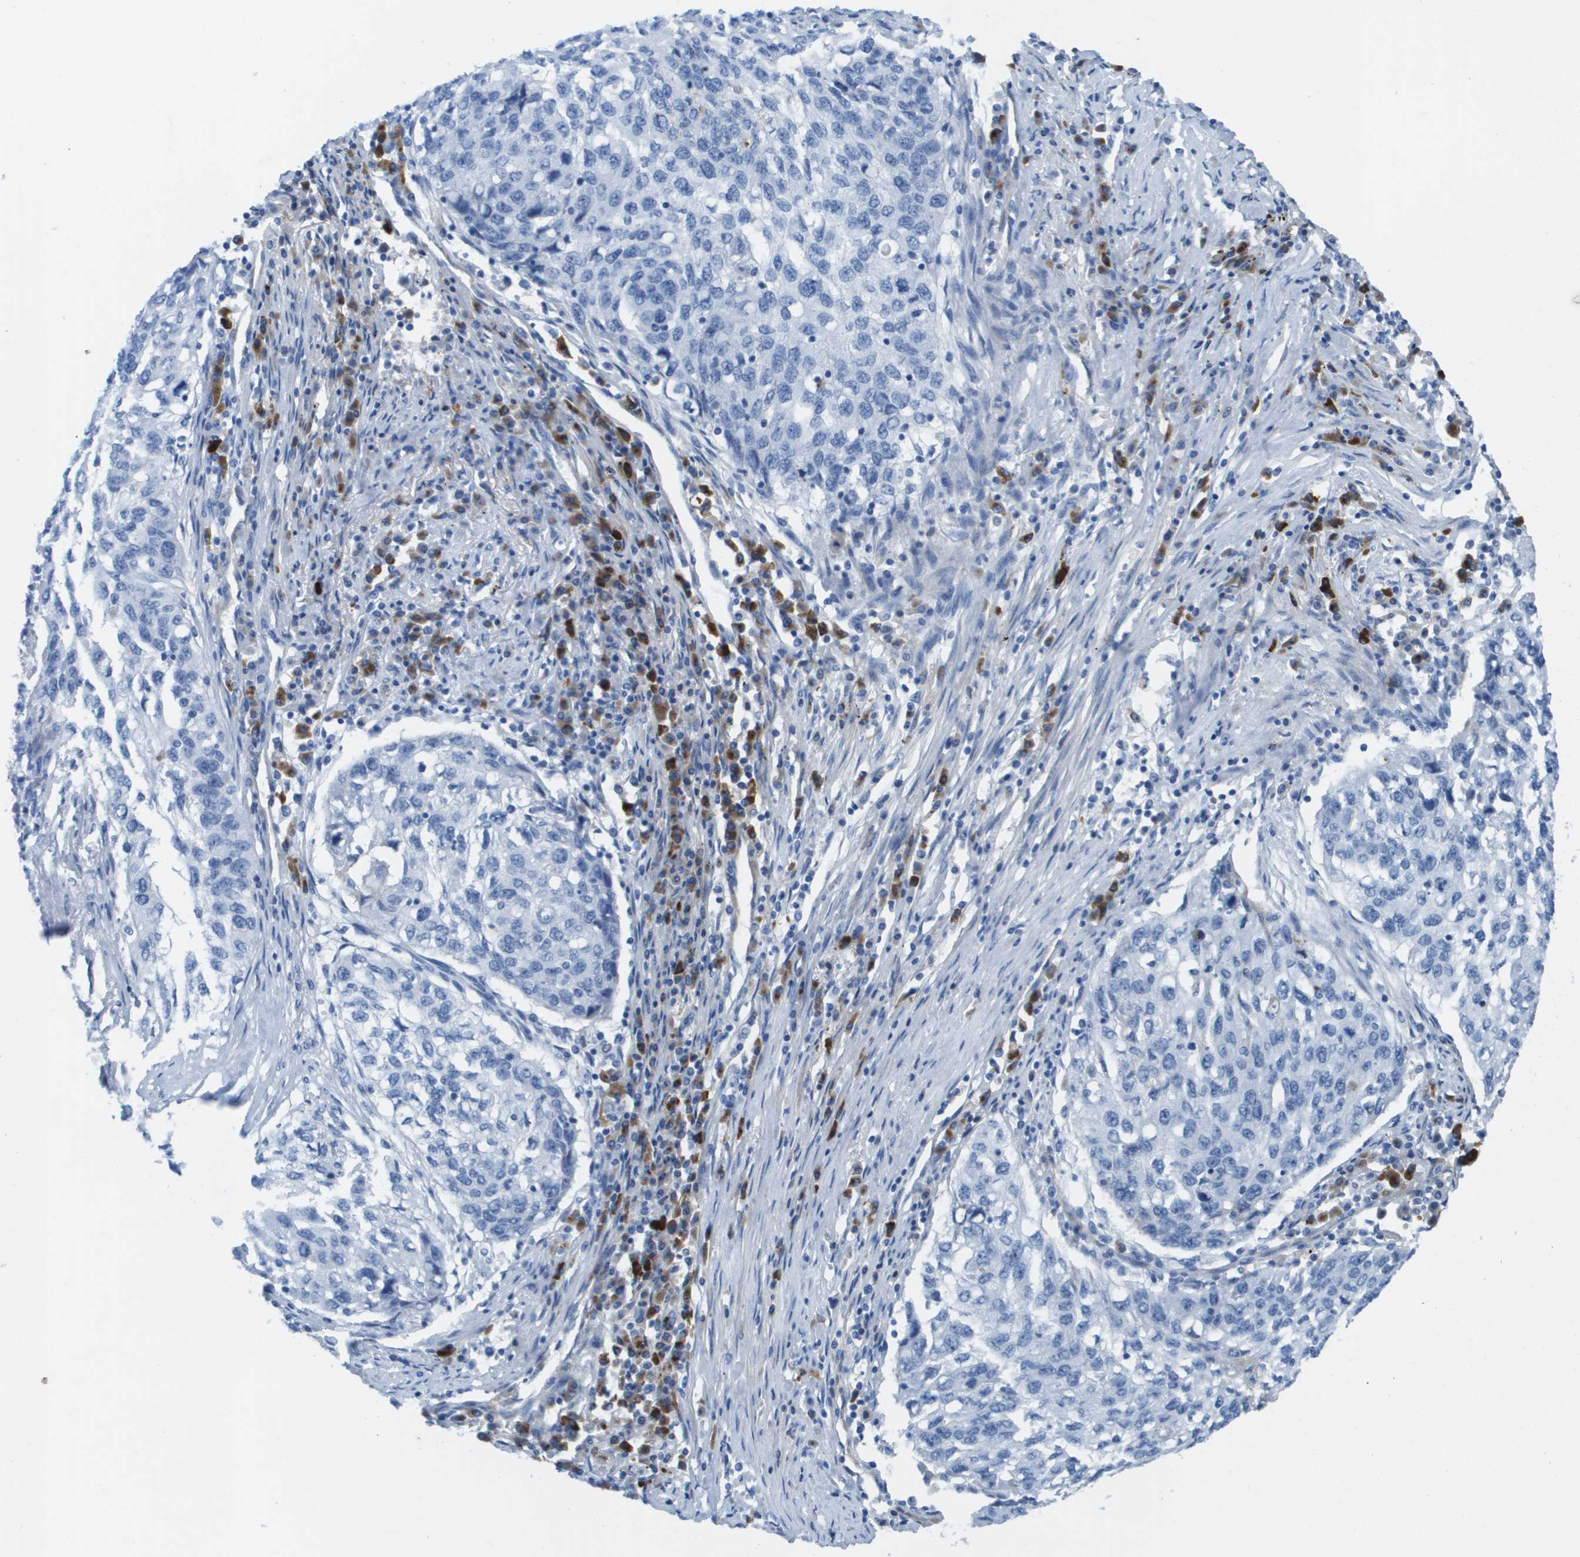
{"staining": {"intensity": "negative", "quantity": "none", "location": "none"}, "tissue": "lung cancer", "cell_type": "Tumor cells", "image_type": "cancer", "snomed": [{"axis": "morphology", "description": "Squamous cell carcinoma, NOS"}, {"axis": "topography", "description": "Lung"}], "caption": "Image shows no significant protein positivity in tumor cells of lung cancer.", "gene": "GPR18", "patient": {"sex": "female", "age": 63}}